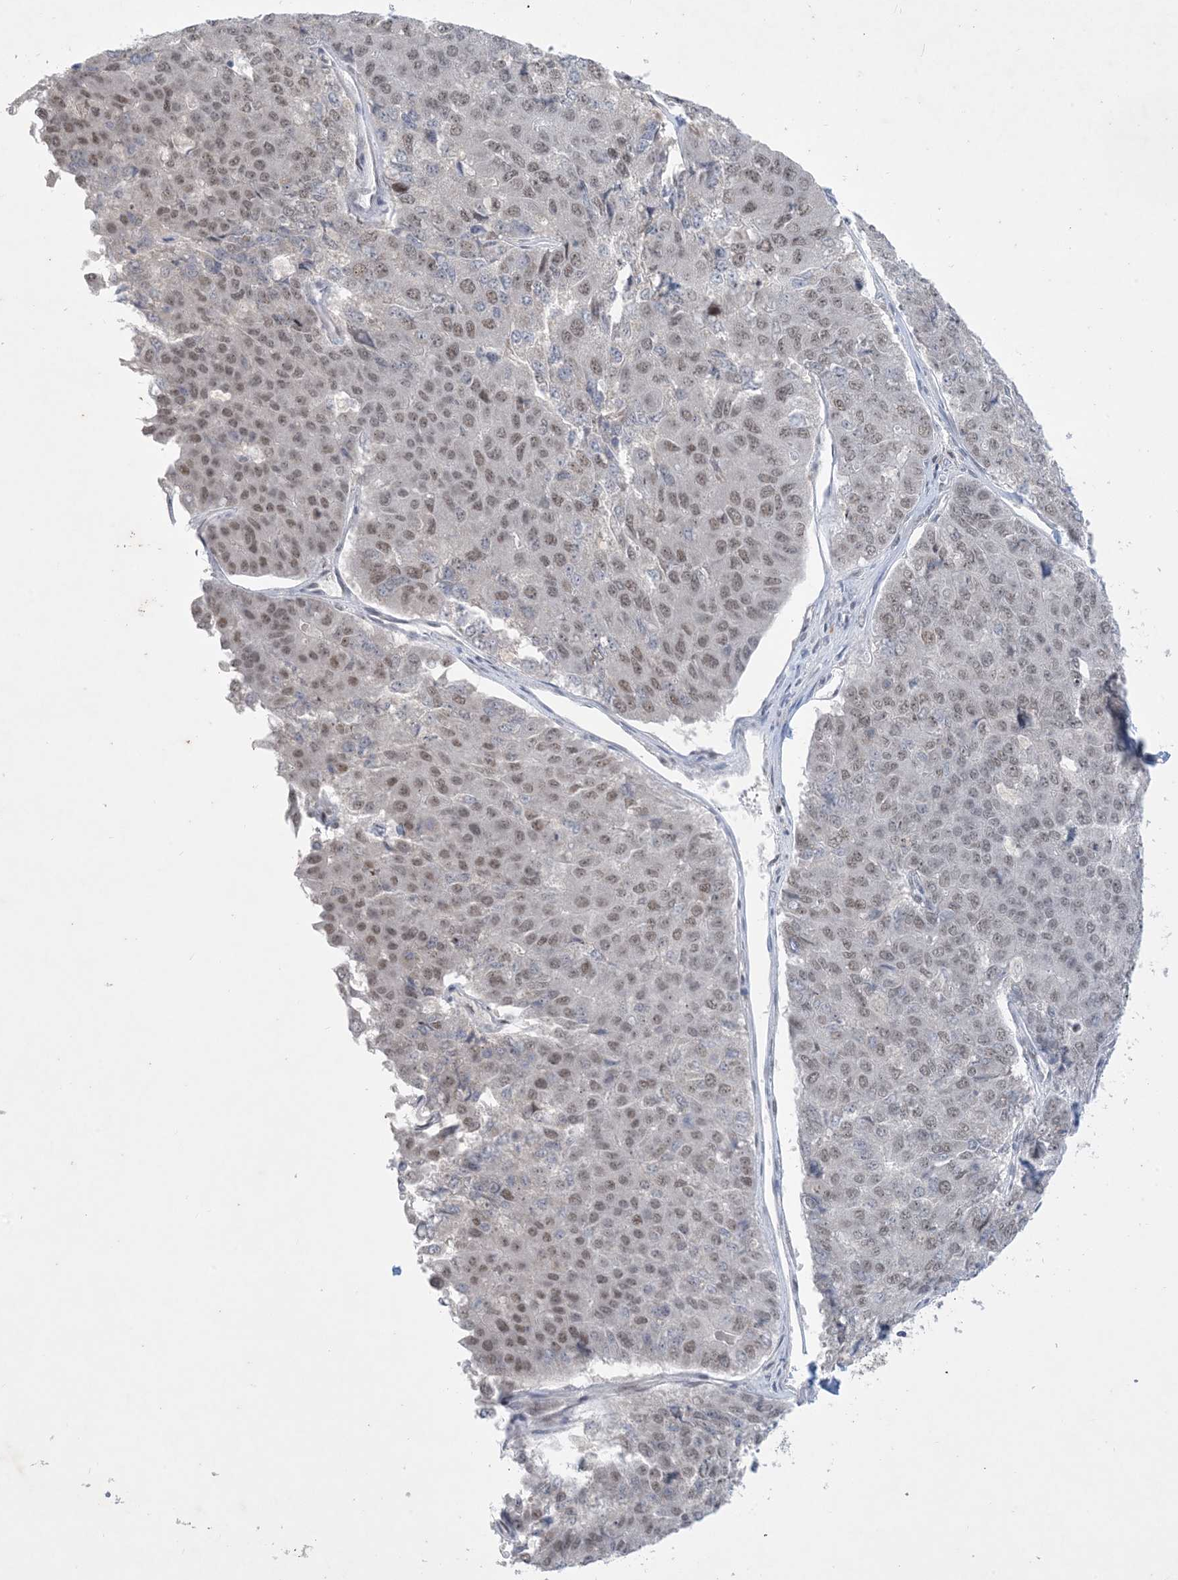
{"staining": {"intensity": "weak", "quantity": ">75%", "location": "nuclear"}, "tissue": "pancreatic cancer", "cell_type": "Tumor cells", "image_type": "cancer", "snomed": [{"axis": "morphology", "description": "Adenocarcinoma, NOS"}, {"axis": "topography", "description": "Pancreas"}], "caption": "Protein expression analysis of pancreatic cancer exhibits weak nuclear positivity in about >75% of tumor cells. (DAB (3,3'-diaminobenzidine) IHC with brightfield microscopy, high magnification).", "gene": "ZNF674", "patient": {"sex": "male", "age": 50}}